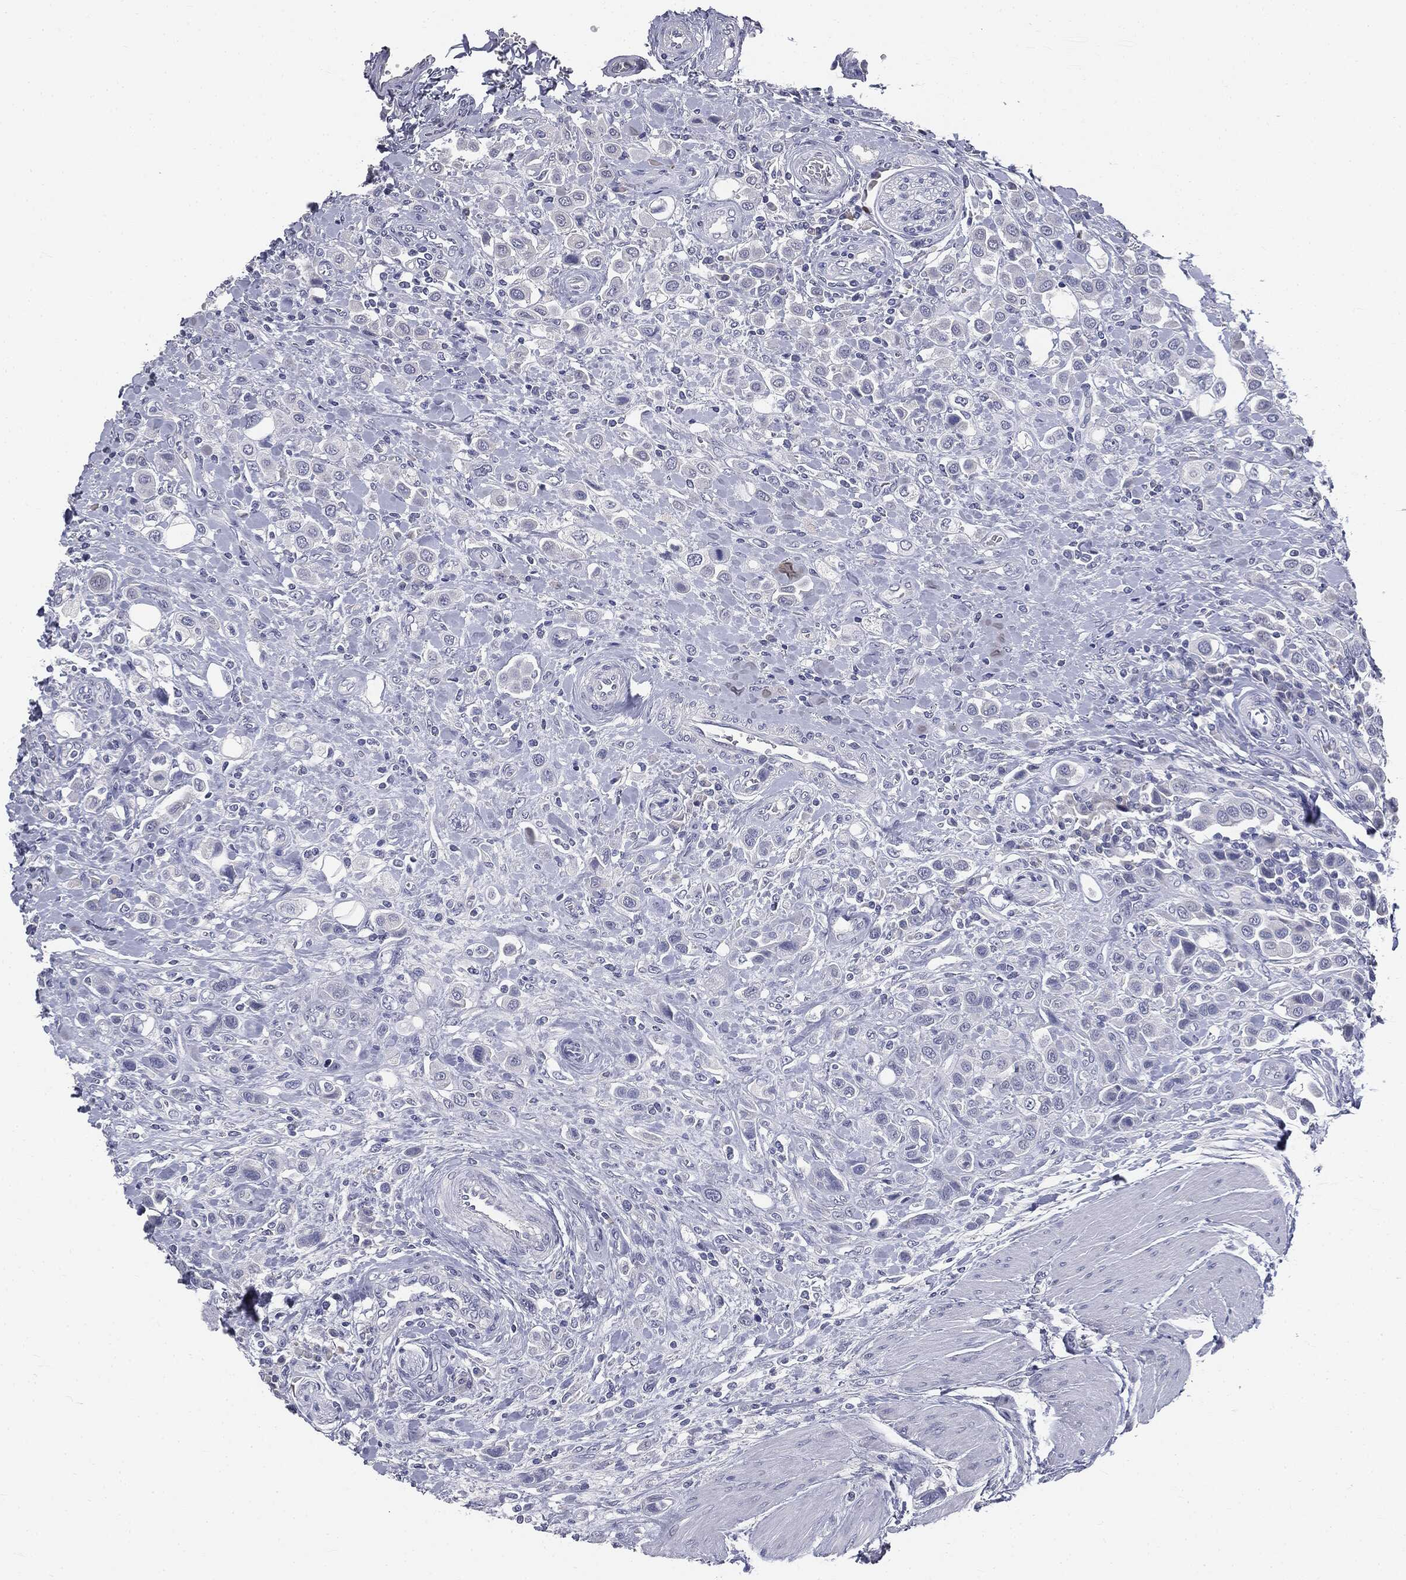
{"staining": {"intensity": "negative", "quantity": "none", "location": "none"}, "tissue": "urothelial cancer", "cell_type": "Tumor cells", "image_type": "cancer", "snomed": [{"axis": "morphology", "description": "Urothelial carcinoma, High grade"}, {"axis": "topography", "description": "Urinary bladder"}], "caption": "Tumor cells are negative for brown protein staining in urothelial cancer.", "gene": "AFP", "patient": {"sex": "male", "age": 50}}